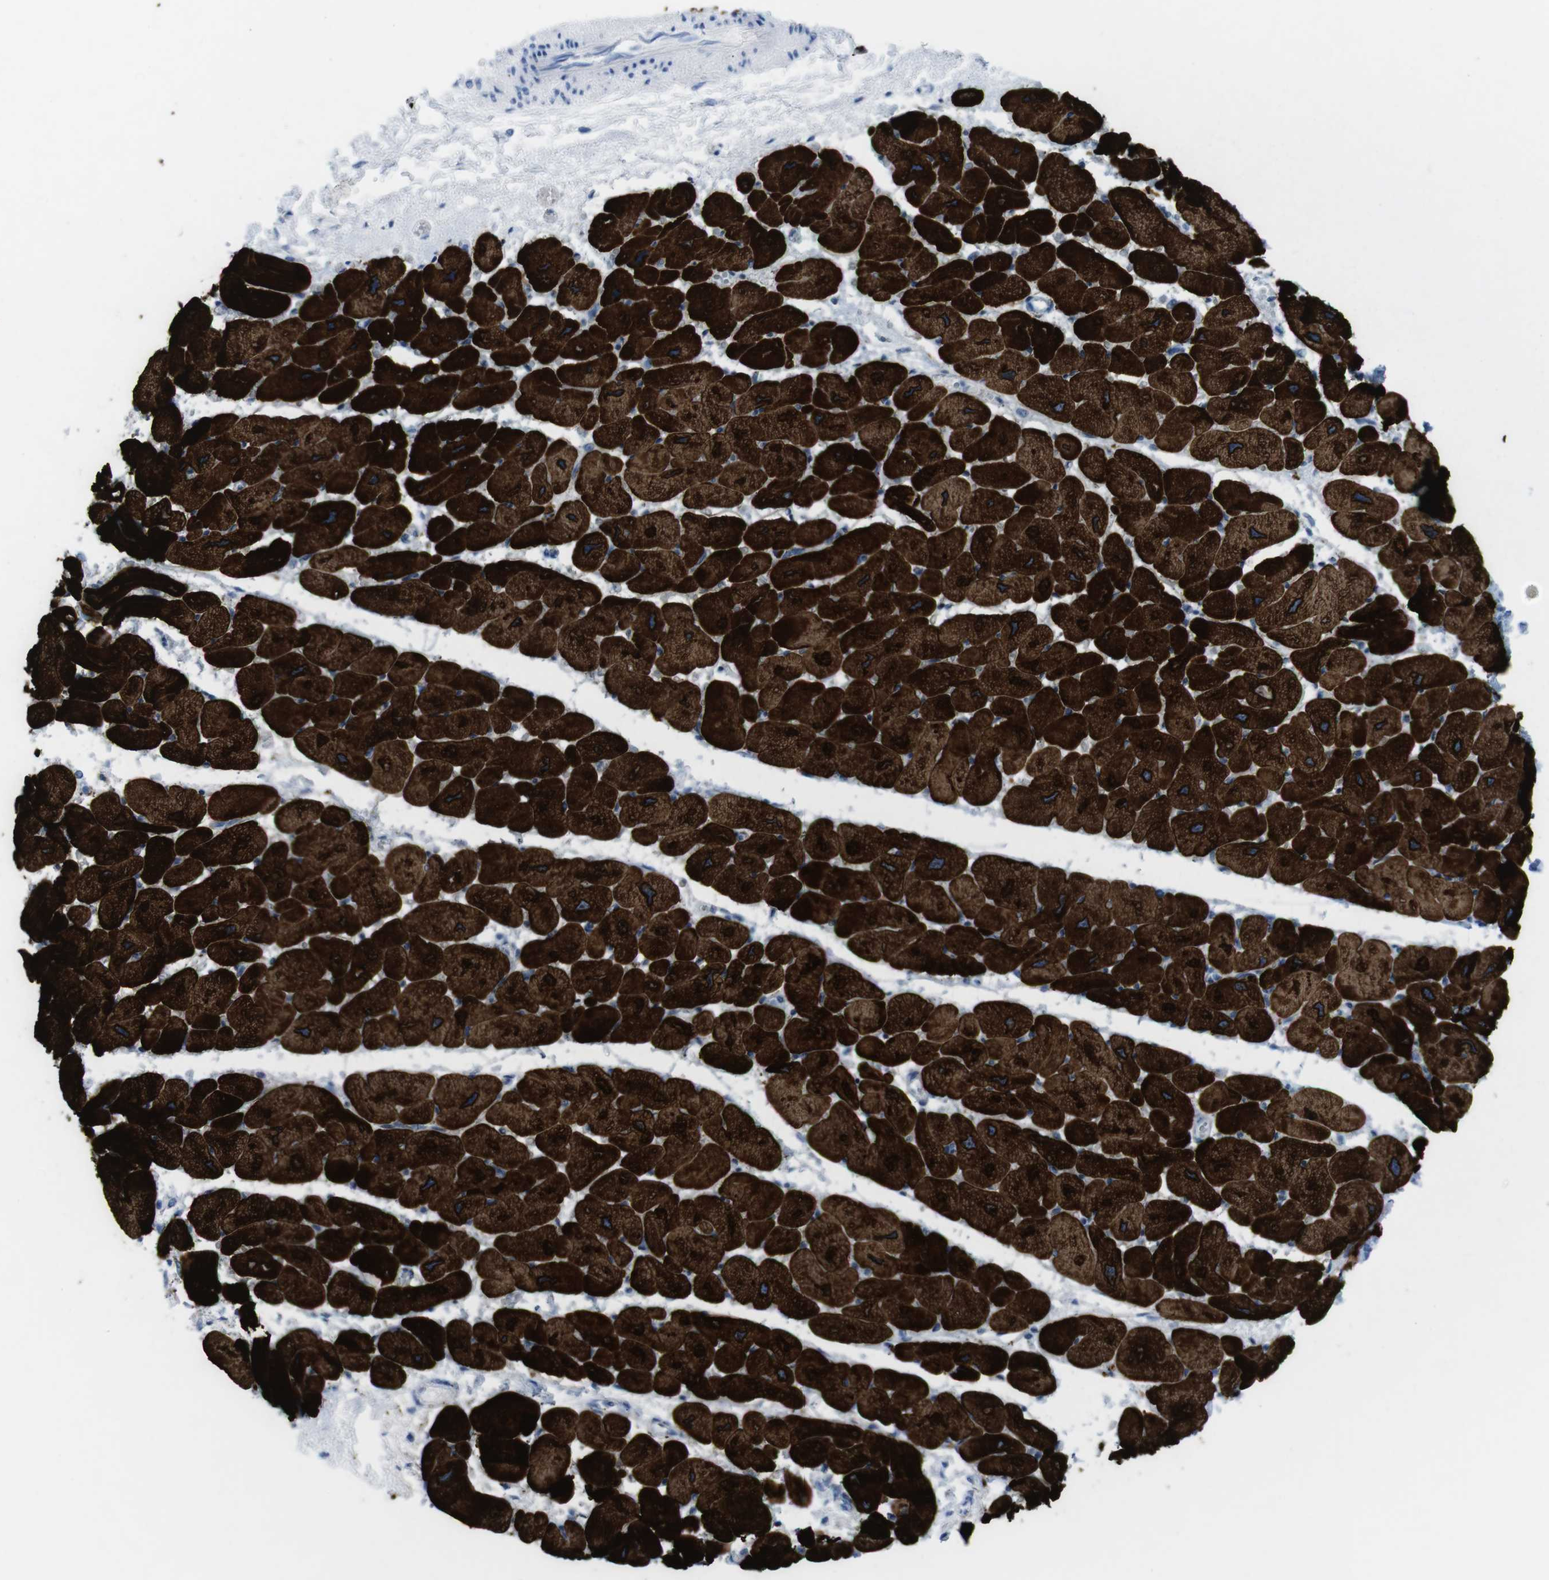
{"staining": {"intensity": "strong", "quantity": ">75%", "location": "cytoplasmic/membranous"}, "tissue": "heart muscle", "cell_type": "Cardiomyocytes", "image_type": "normal", "snomed": [{"axis": "morphology", "description": "Normal tissue, NOS"}, {"axis": "topography", "description": "Heart"}], "caption": "Unremarkable heart muscle exhibits strong cytoplasmic/membranous expression in approximately >75% of cardiomyocytes, visualized by immunohistochemistry. (brown staining indicates protein expression, while blue staining denotes nuclei).", "gene": "MYH7", "patient": {"sex": "female", "age": 54}}